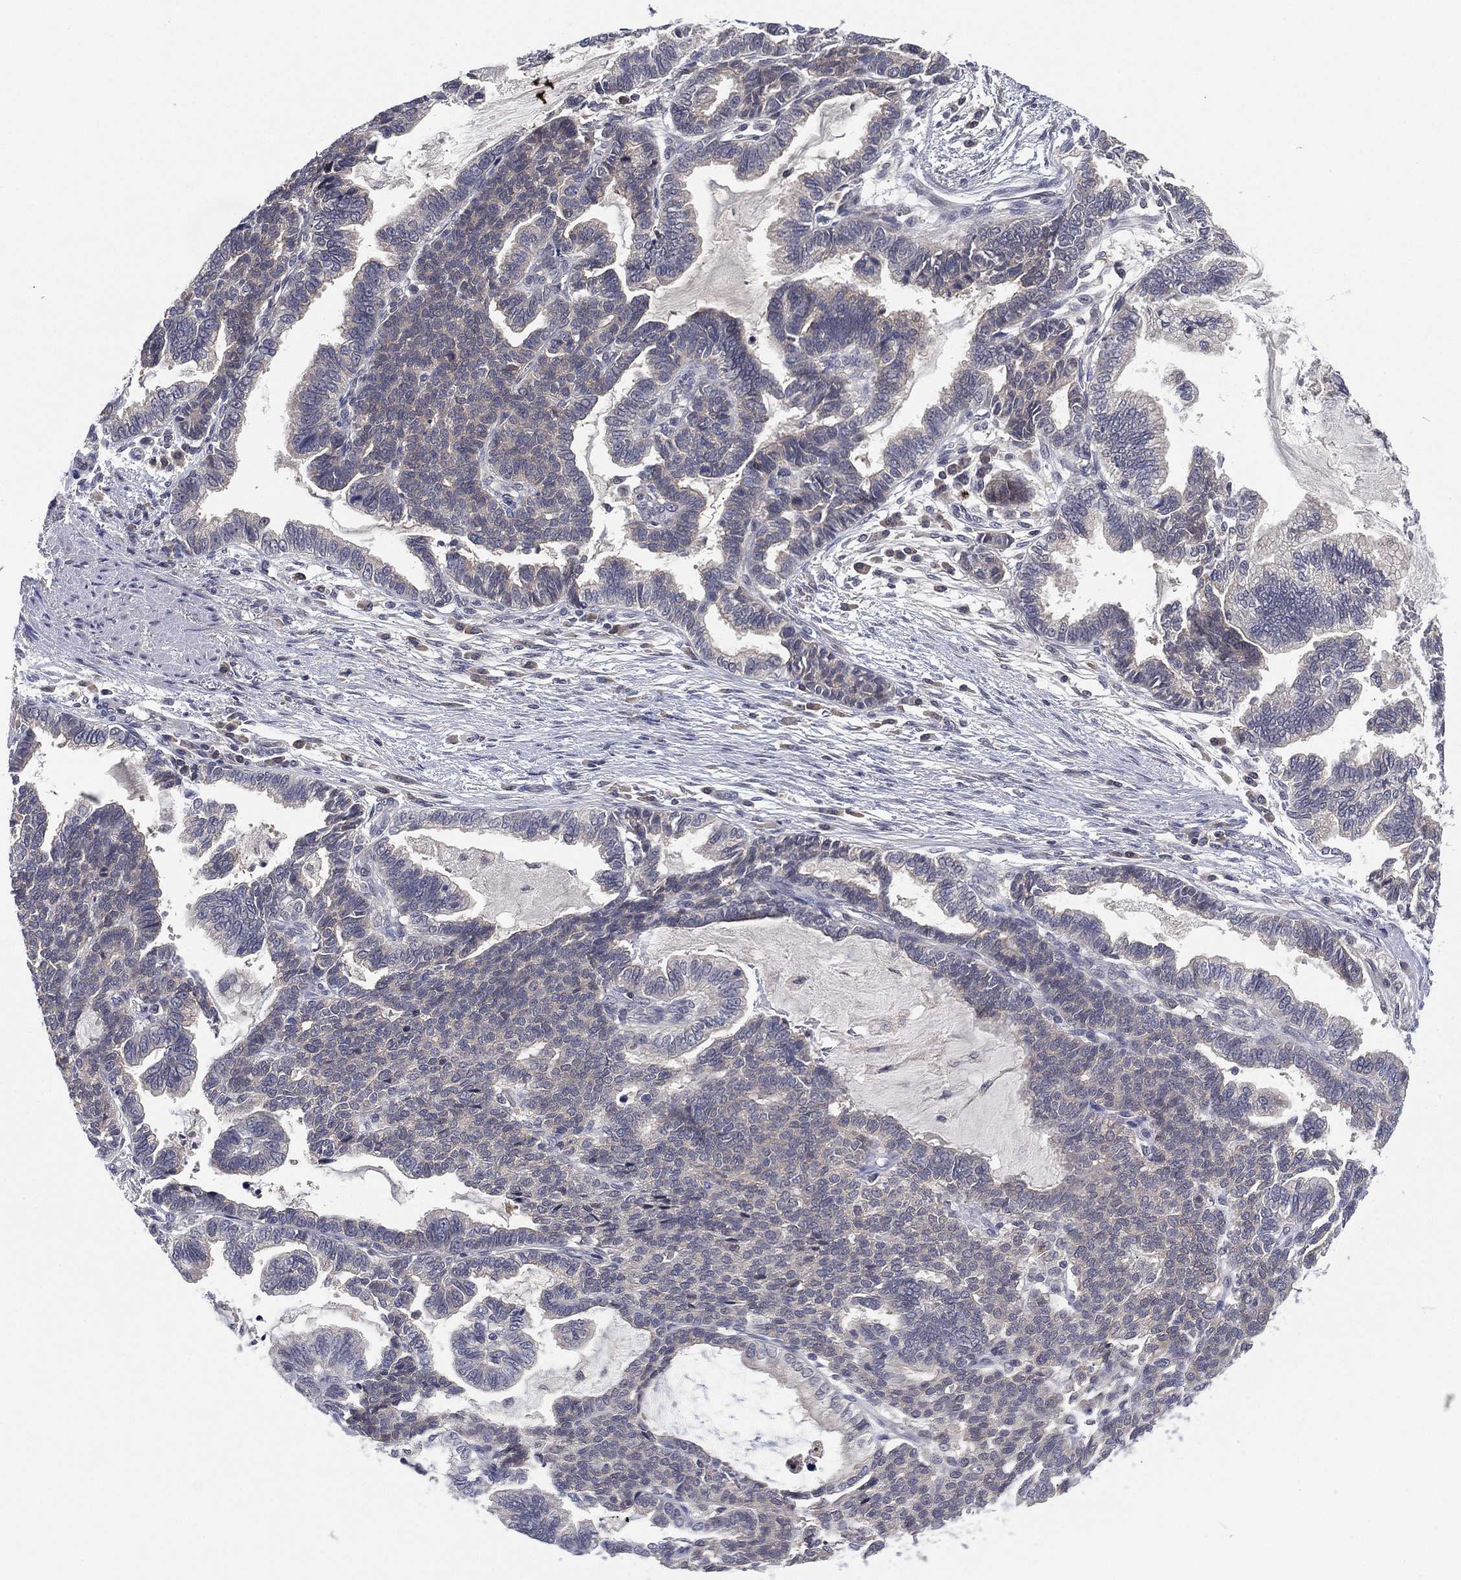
{"staining": {"intensity": "negative", "quantity": "none", "location": "none"}, "tissue": "stomach cancer", "cell_type": "Tumor cells", "image_type": "cancer", "snomed": [{"axis": "morphology", "description": "Adenocarcinoma, NOS"}, {"axis": "topography", "description": "Stomach"}], "caption": "Protein analysis of stomach cancer displays no significant staining in tumor cells.", "gene": "MPP7", "patient": {"sex": "male", "age": 83}}